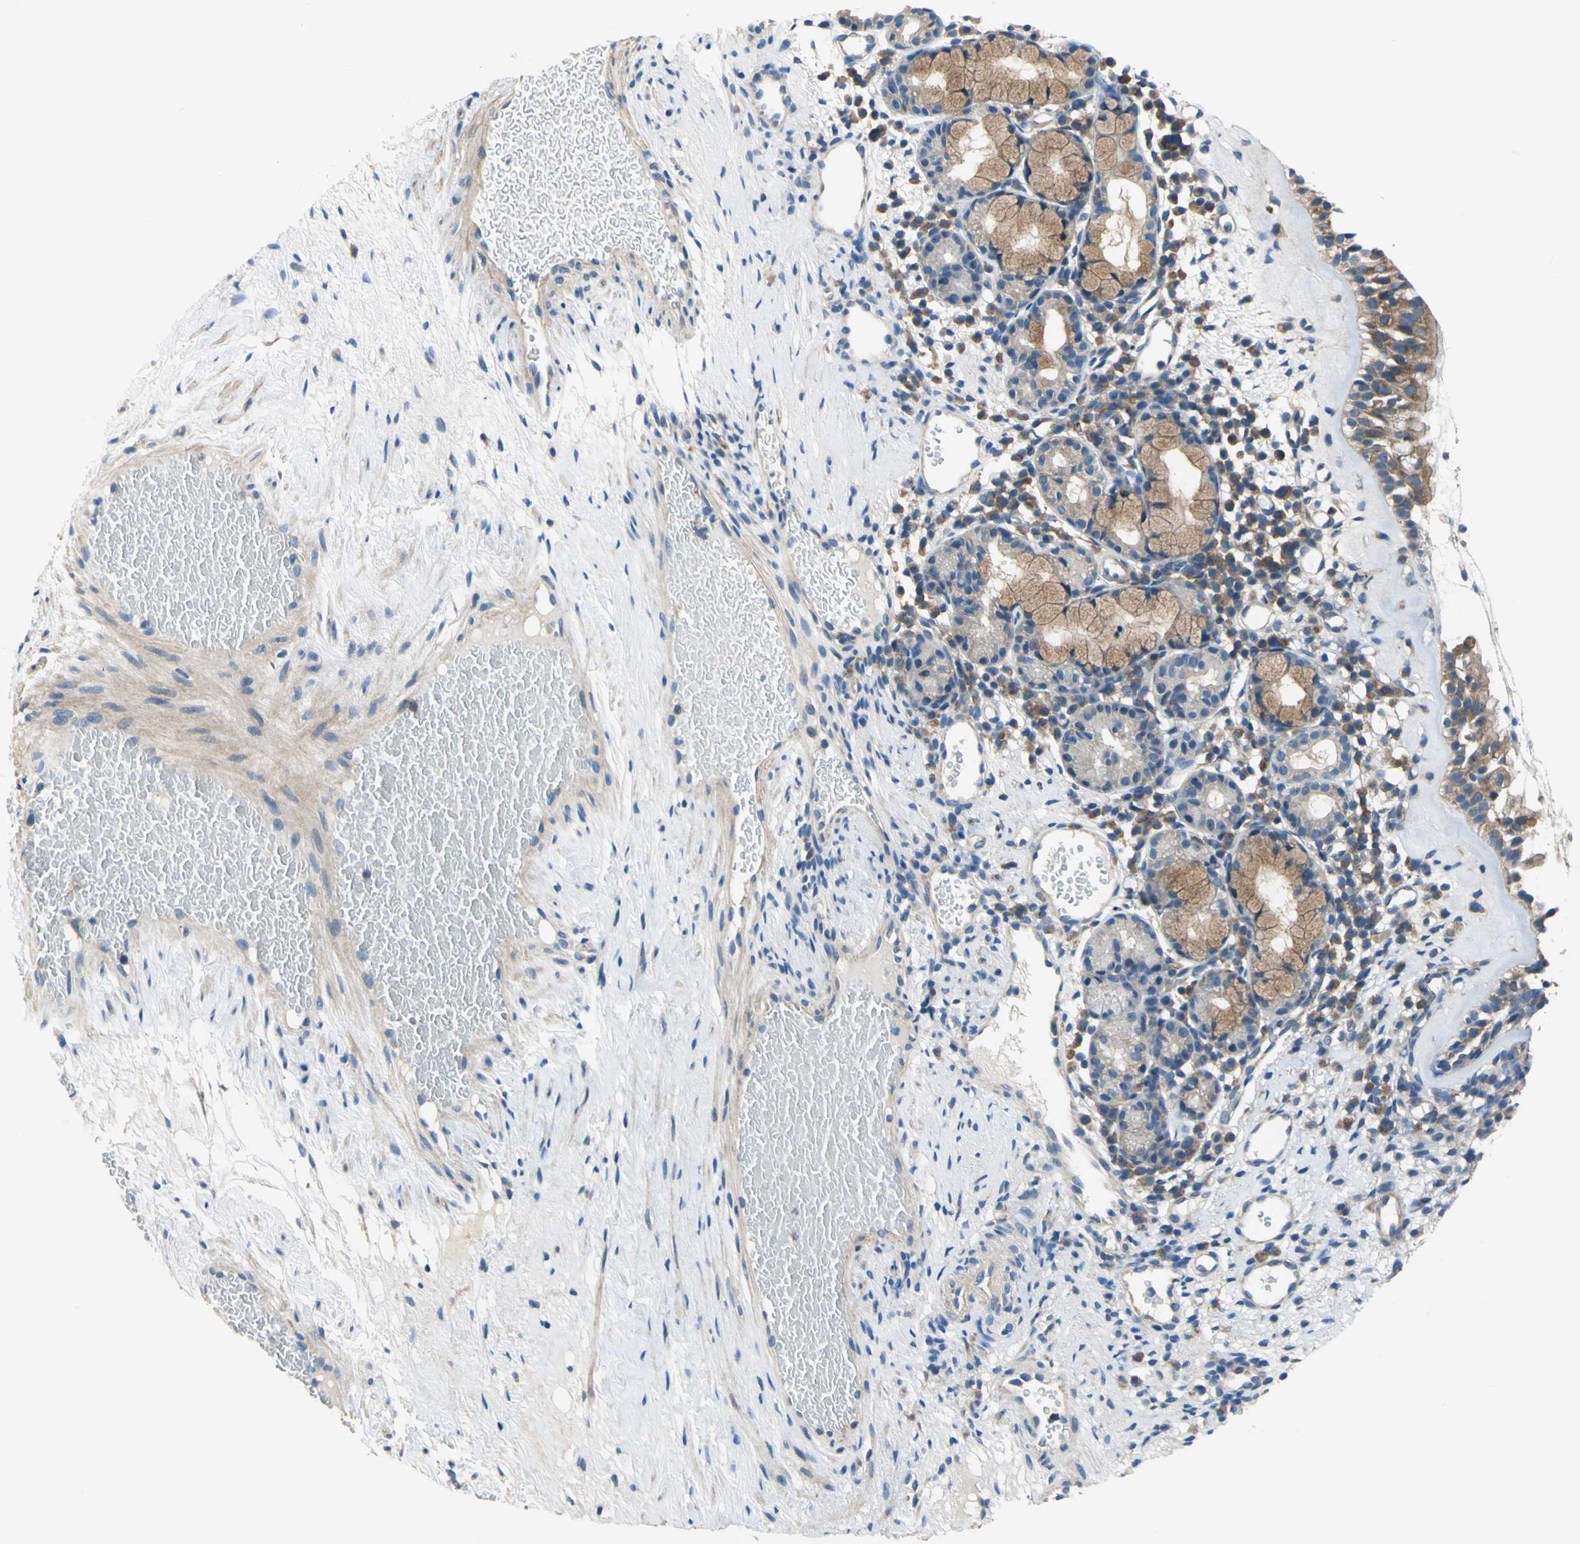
{"staining": {"intensity": "moderate", "quantity": ">75%", "location": "cytoplasmic/membranous"}, "tissue": "nasopharynx", "cell_type": "Respiratory epithelial cells", "image_type": "normal", "snomed": [{"axis": "morphology", "description": "Normal tissue, NOS"}, {"axis": "morphology", "description": "Inflammation, NOS"}, {"axis": "topography", "description": "Nasopharynx"}], "caption": "Immunohistochemical staining of unremarkable nasopharynx displays moderate cytoplasmic/membranous protein expression in about >75% of respiratory epithelial cells. Nuclei are stained in blue.", "gene": "DDX3X", "patient": {"sex": "female", "age": 55}}